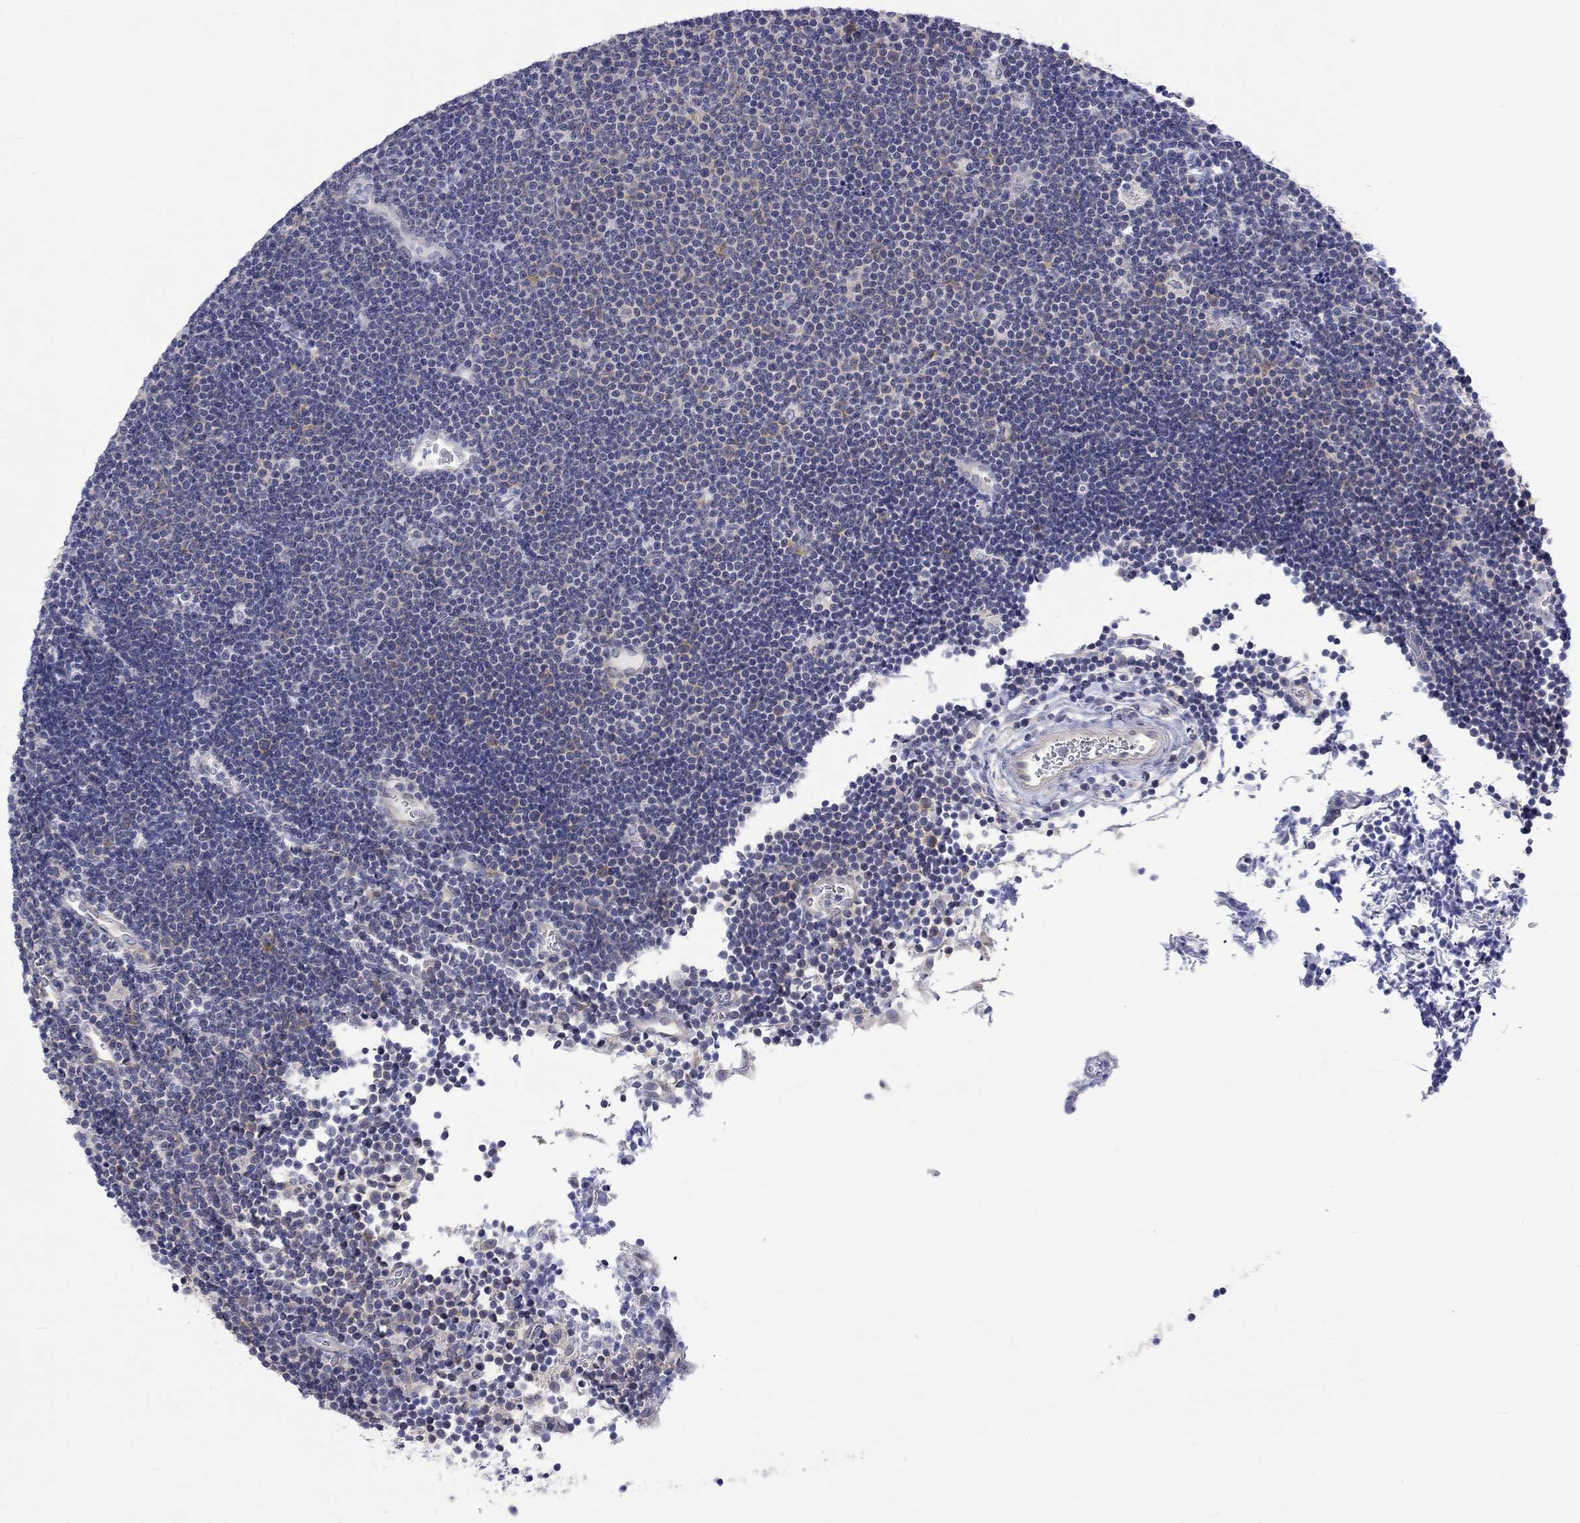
{"staining": {"intensity": "negative", "quantity": "none", "location": "none"}, "tissue": "lymphoma", "cell_type": "Tumor cells", "image_type": "cancer", "snomed": [{"axis": "morphology", "description": "Malignant lymphoma, non-Hodgkin's type, Low grade"}, {"axis": "topography", "description": "Brain"}], "caption": "High power microscopy micrograph of an immunohistochemistry micrograph of lymphoma, revealing no significant staining in tumor cells. Nuclei are stained in blue.", "gene": "CERS1", "patient": {"sex": "female", "age": 66}}